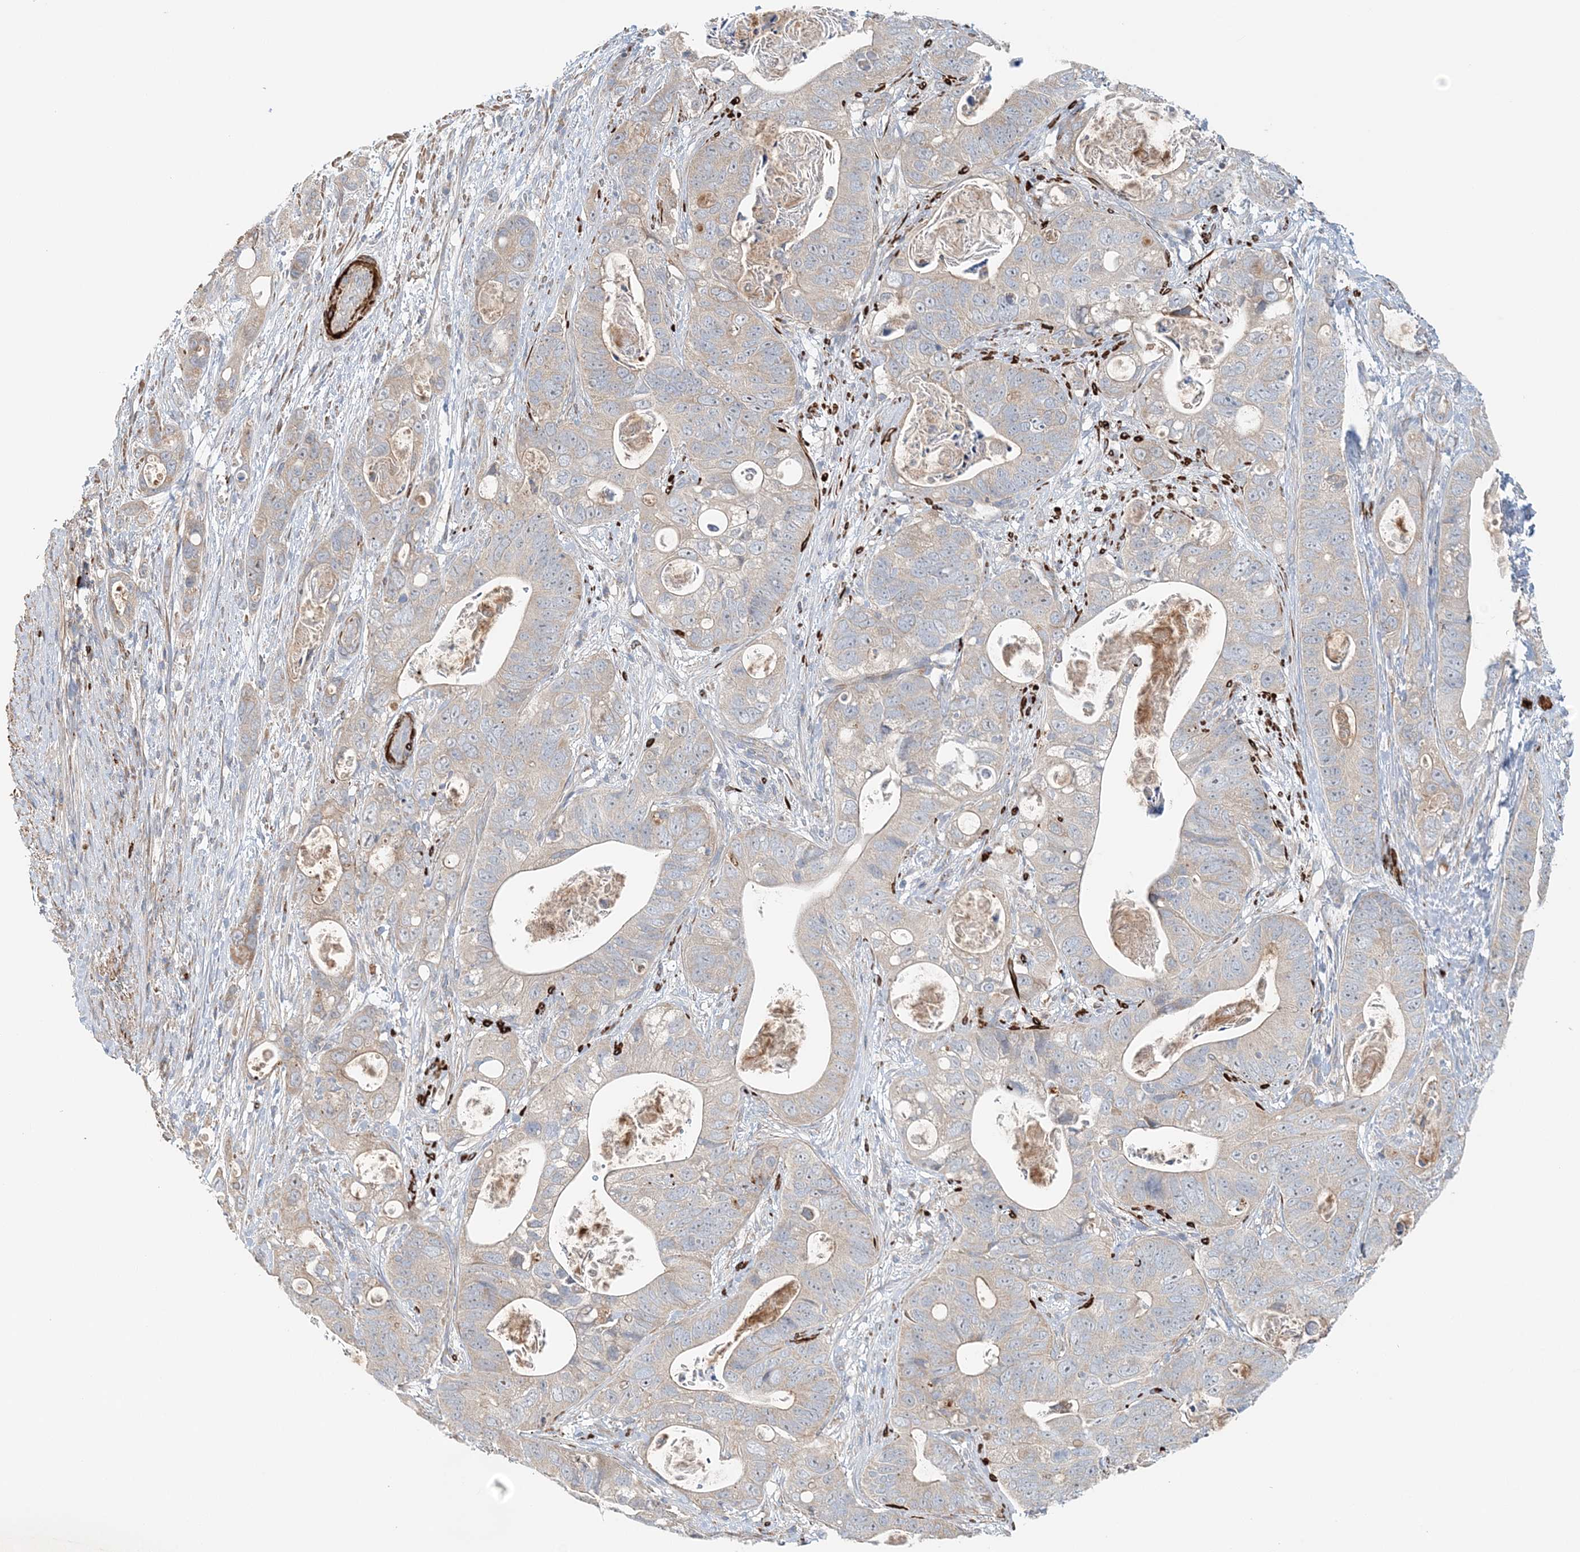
{"staining": {"intensity": "negative", "quantity": "none", "location": "none"}, "tissue": "stomach cancer", "cell_type": "Tumor cells", "image_type": "cancer", "snomed": [{"axis": "morphology", "description": "Adenocarcinoma, NOS"}, {"axis": "topography", "description": "Stomach"}], "caption": "This is an immunohistochemistry (IHC) image of human adenocarcinoma (stomach). There is no expression in tumor cells.", "gene": "TTI1", "patient": {"sex": "female", "age": 89}}